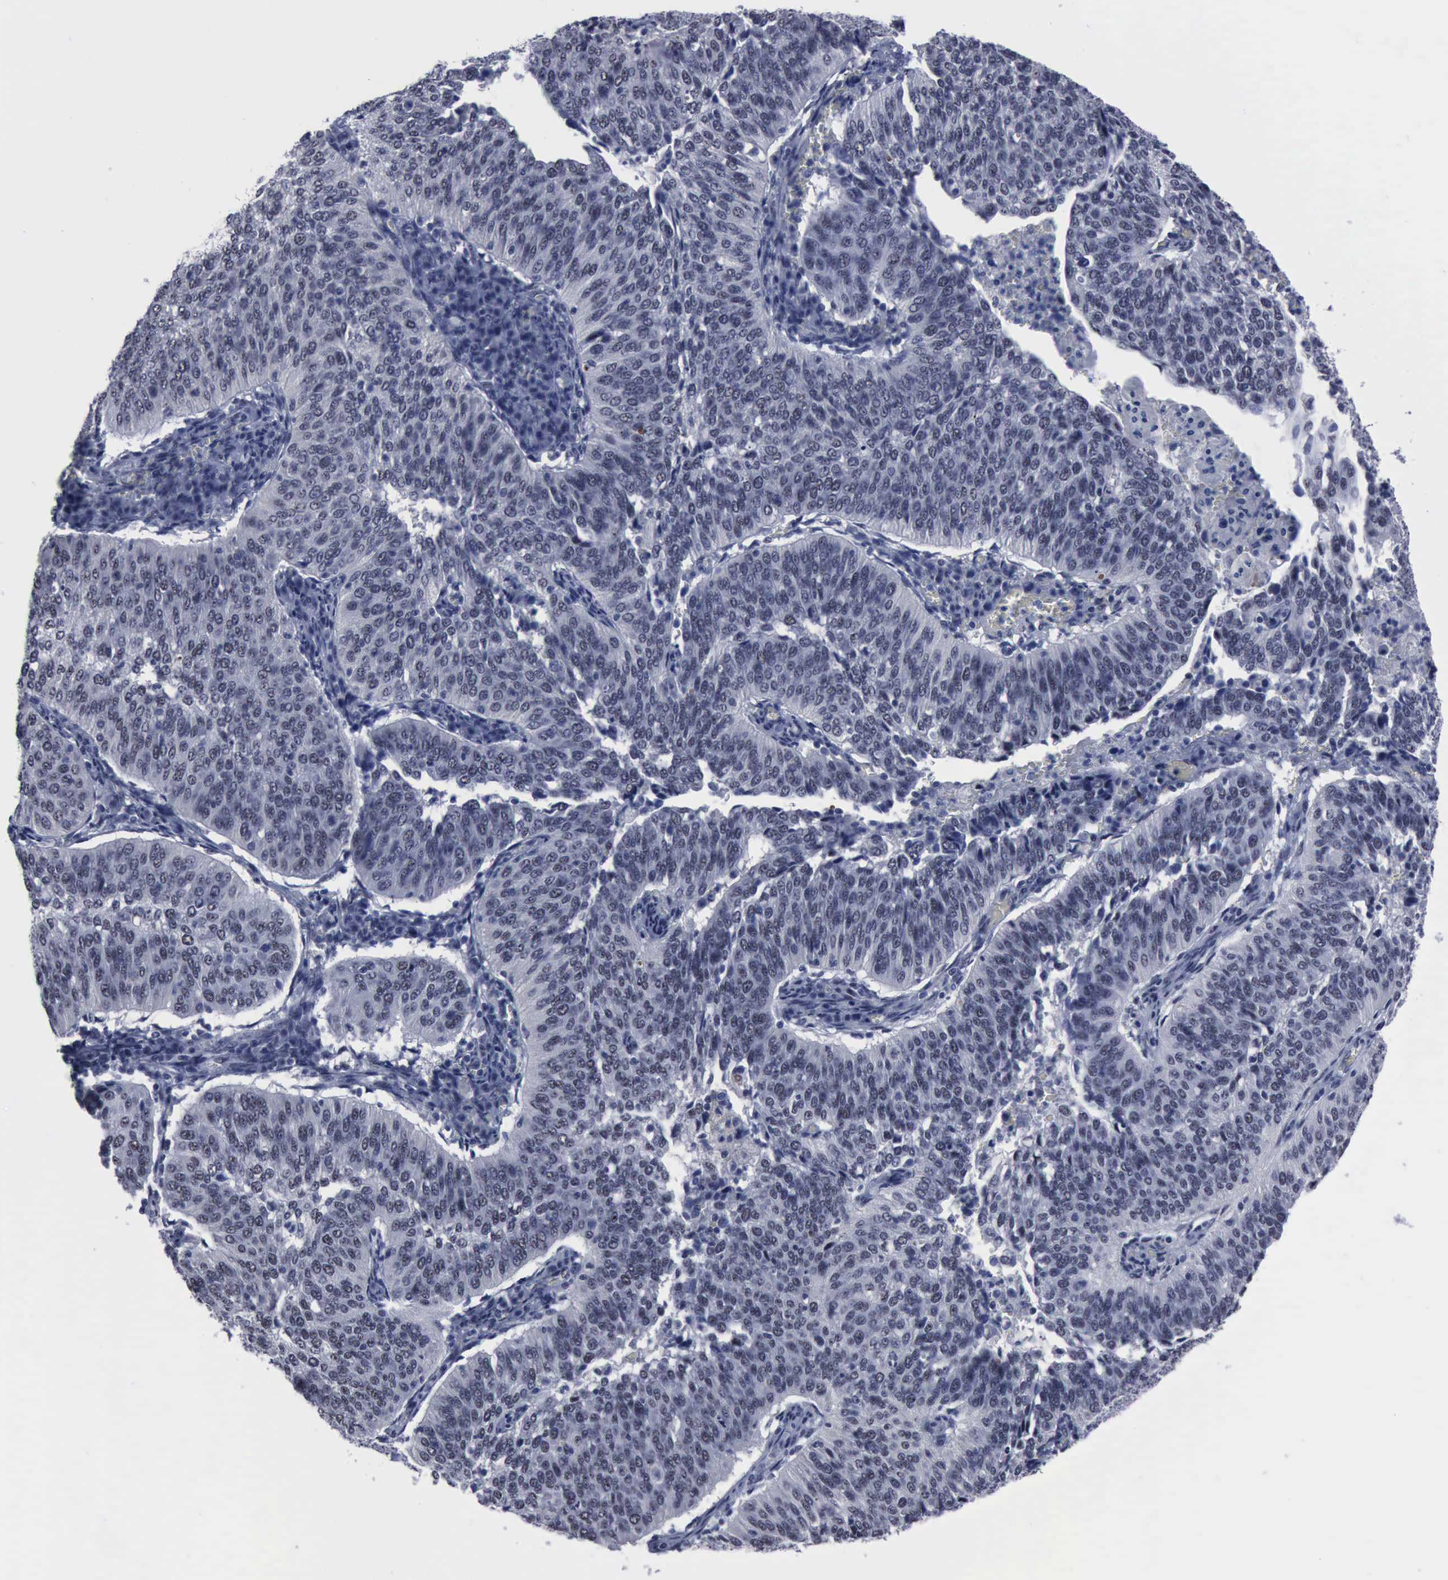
{"staining": {"intensity": "negative", "quantity": "none", "location": "none"}, "tissue": "cervical cancer", "cell_type": "Tumor cells", "image_type": "cancer", "snomed": [{"axis": "morphology", "description": "Squamous cell carcinoma, NOS"}, {"axis": "topography", "description": "Cervix"}], "caption": "Immunohistochemistry photomicrograph of squamous cell carcinoma (cervical) stained for a protein (brown), which exhibits no positivity in tumor cells. (DAB (3,3'-diaminobenzidine) immunohistochemistry (IHC), high magnification).", "gene": "BRD1", "patient": {"sex": "female", "age": 39}}